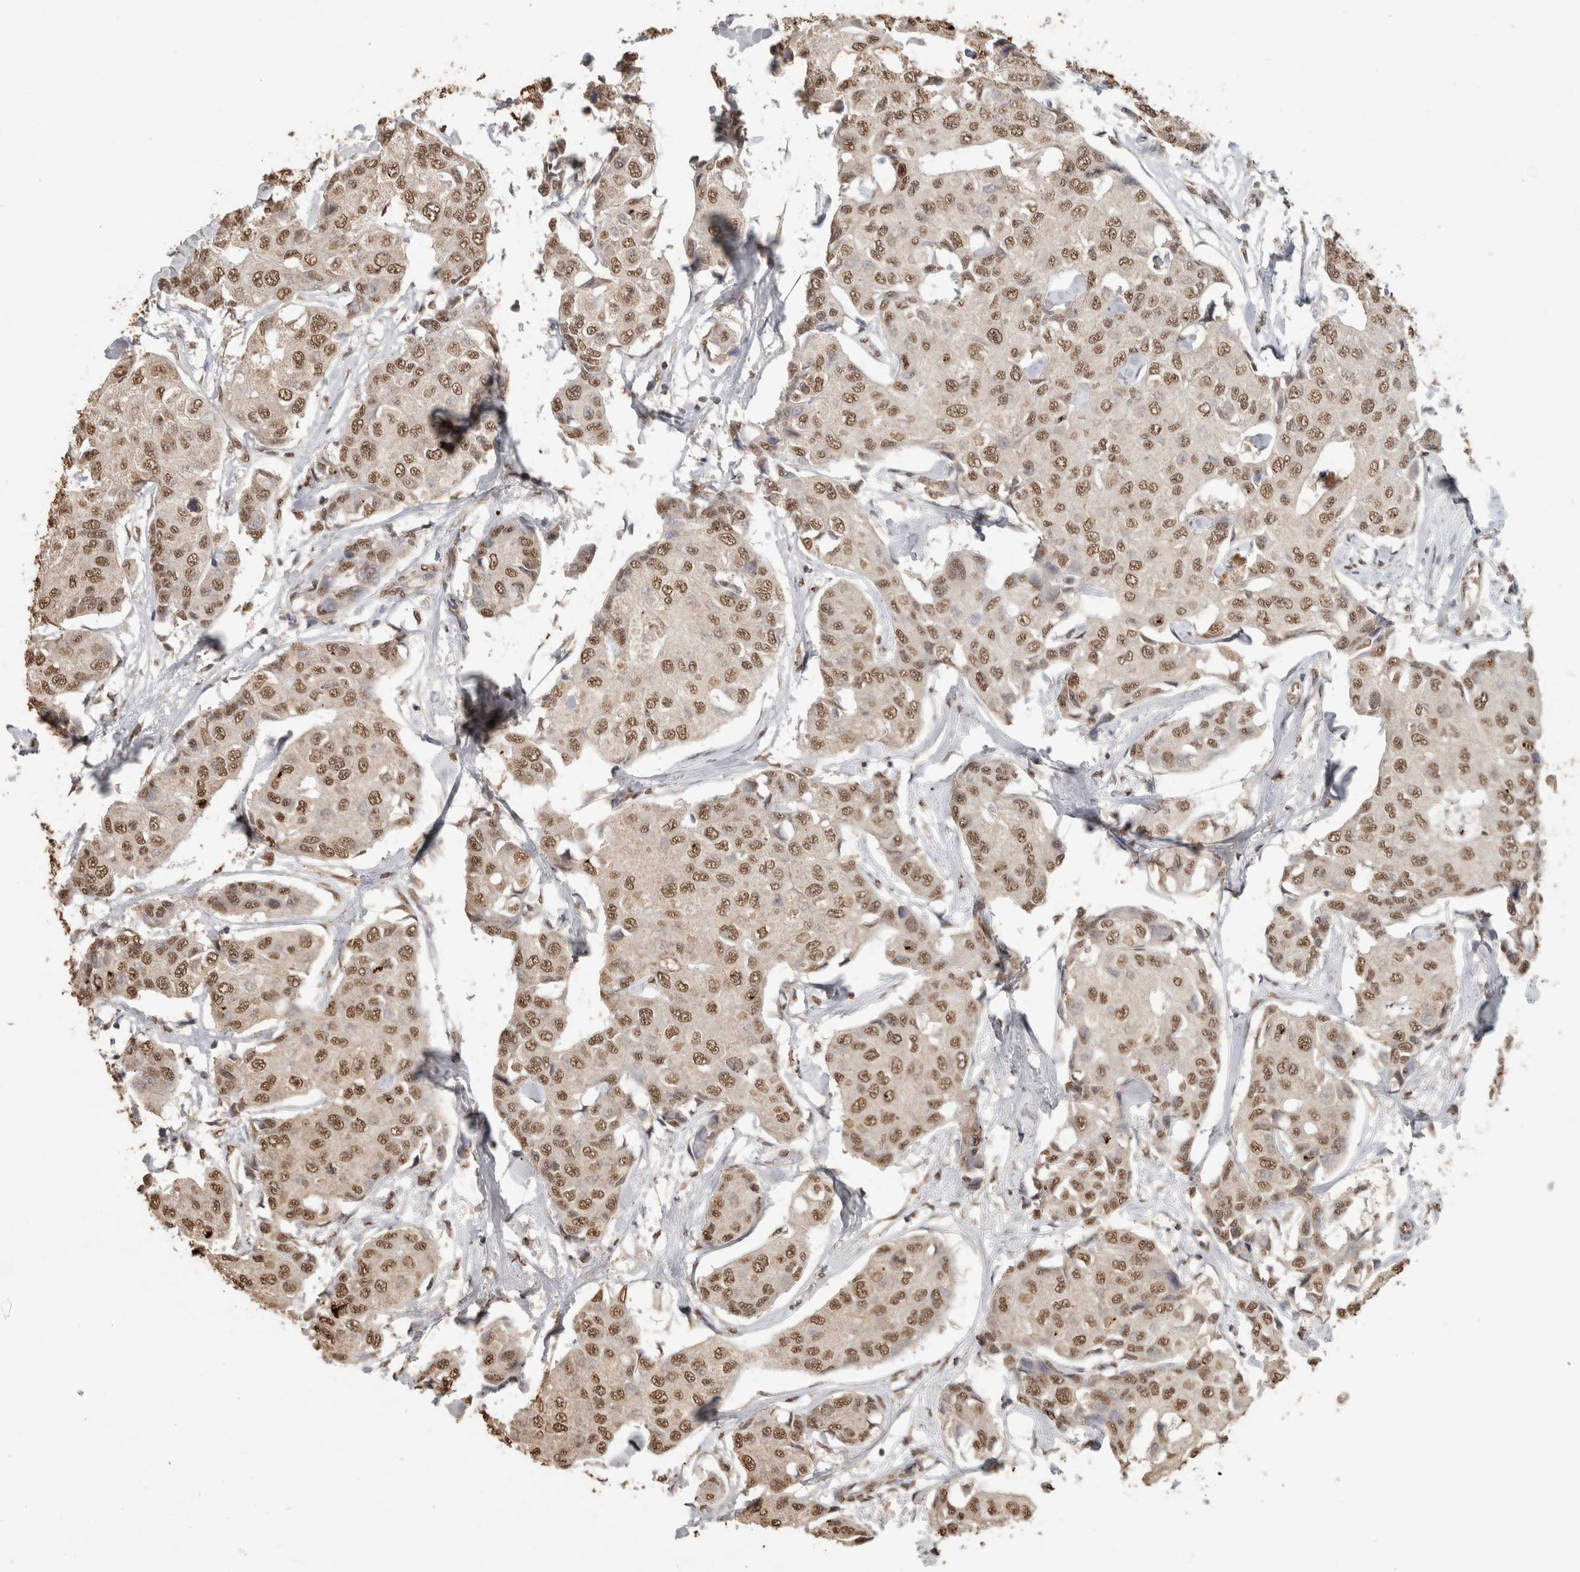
{"staining": {"intensity": "moderate", "quantity": ">75%", "location": "nuclear"}, "tissue": "breast cancer", "cell_type": "Tumor cells", "image_type": "cancer", "snomed": [{"axis": "morphology", "description": "Duct carcinoma"}, {"axis": "topography", "description": "Breast"}], "caption": "Infiltrating ductal carcinoma (breast) tissue exhibits moderate nuclear expression in approximately >75% of tumor cells", "gene": "HAND2", "patient": {"sex": "female", "age": 80}}